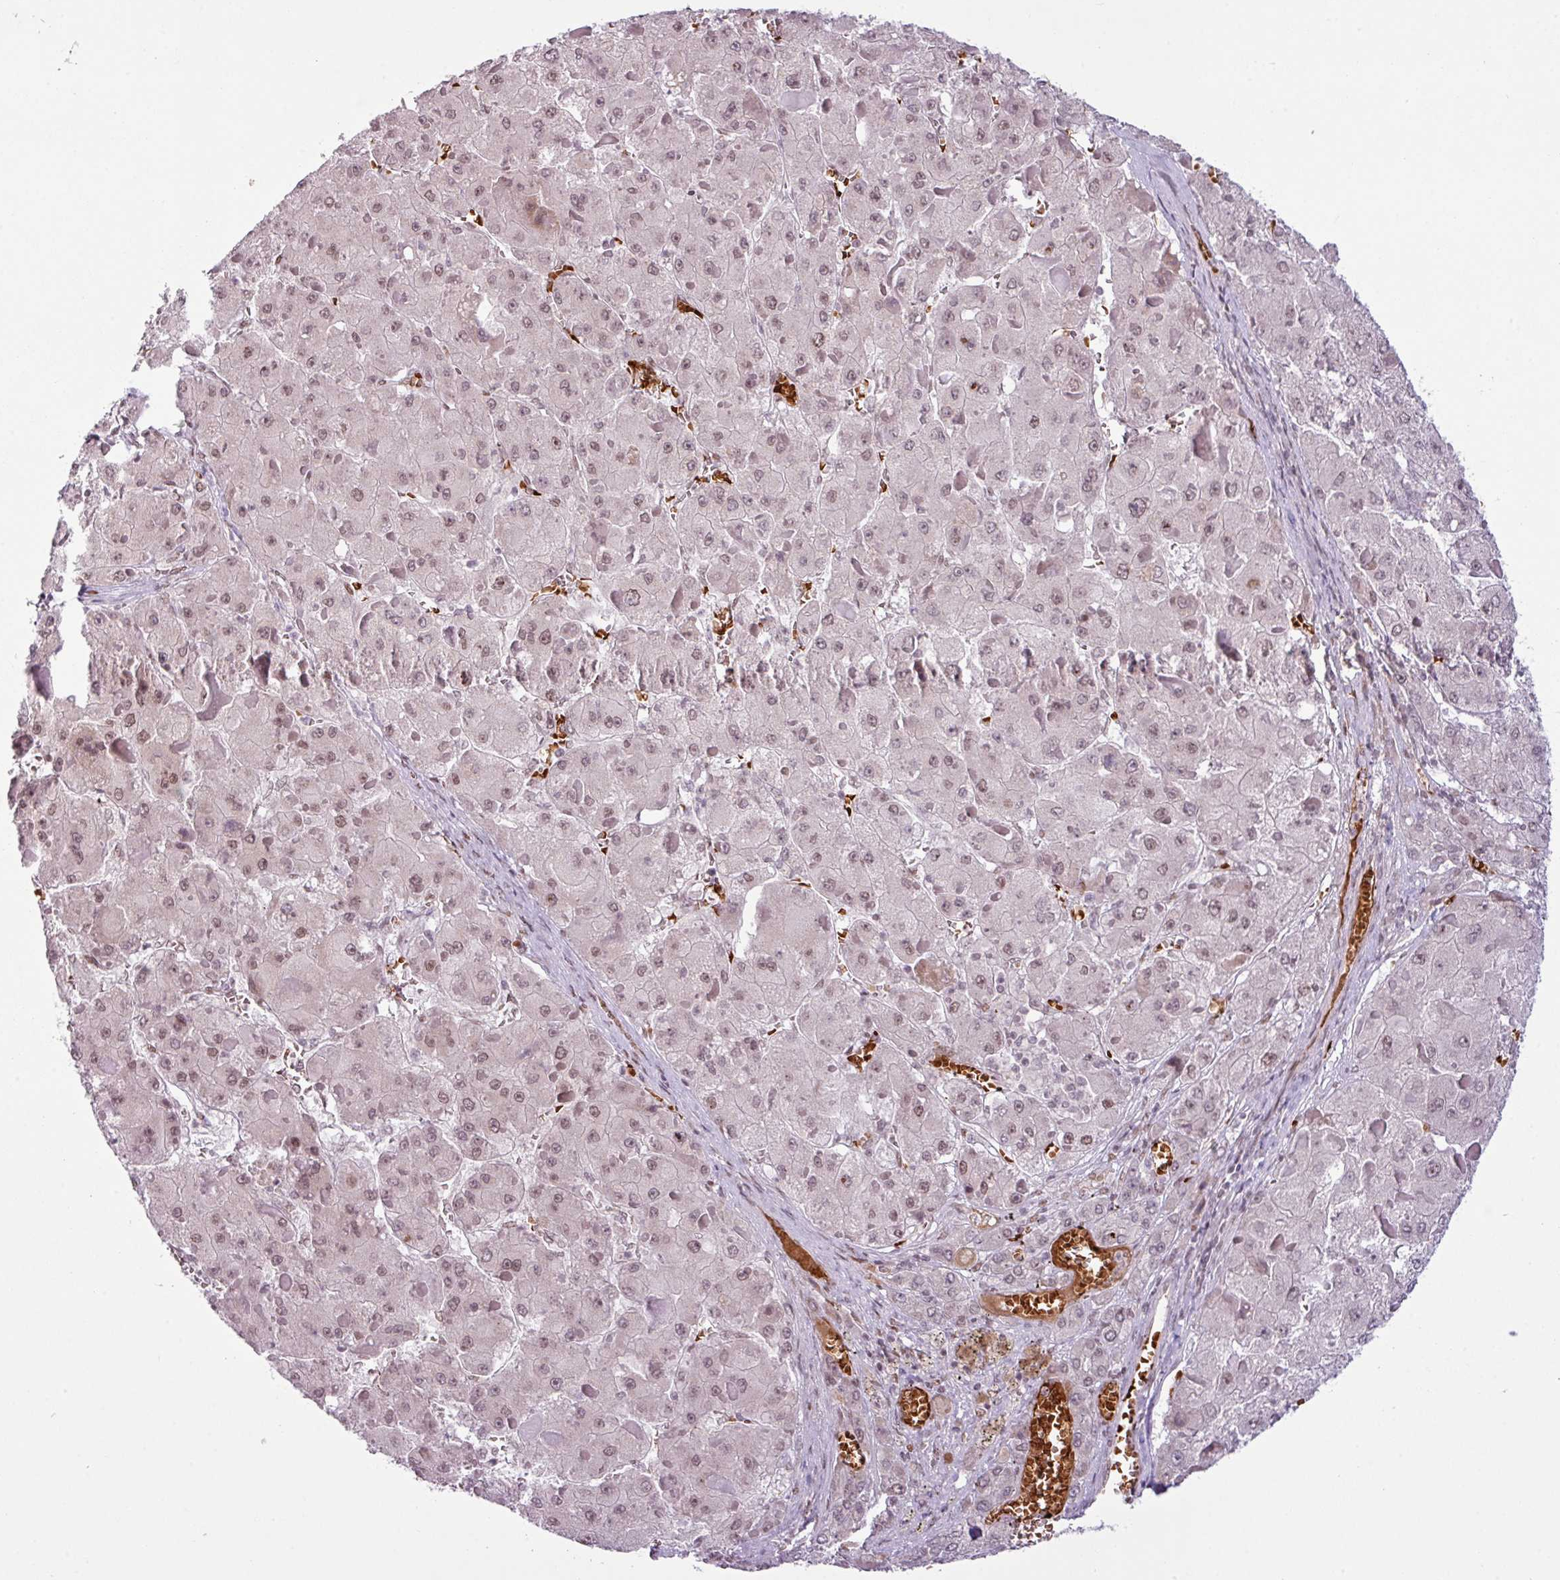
{"staining": {"intensity": "weak", "quantity": ">75%", "location": "nuclear"}, "tissue": "liver cancer", "cell_type": "Tumor cells", "image_type": "cancer", "snomed": [{"axis": "morphology", "description": "Carcinoma, Hepatocellular, NOS"}, {"axis": "topography", "description": "Liver"}], "caption": "This is a histology image of IHC staining of hepatocellular carcinoma (liver), which shows weak positivity in the nuclear of tumor cells.", "gene": "PRDM5", "patient": {"sex": "female", "age": 73}}